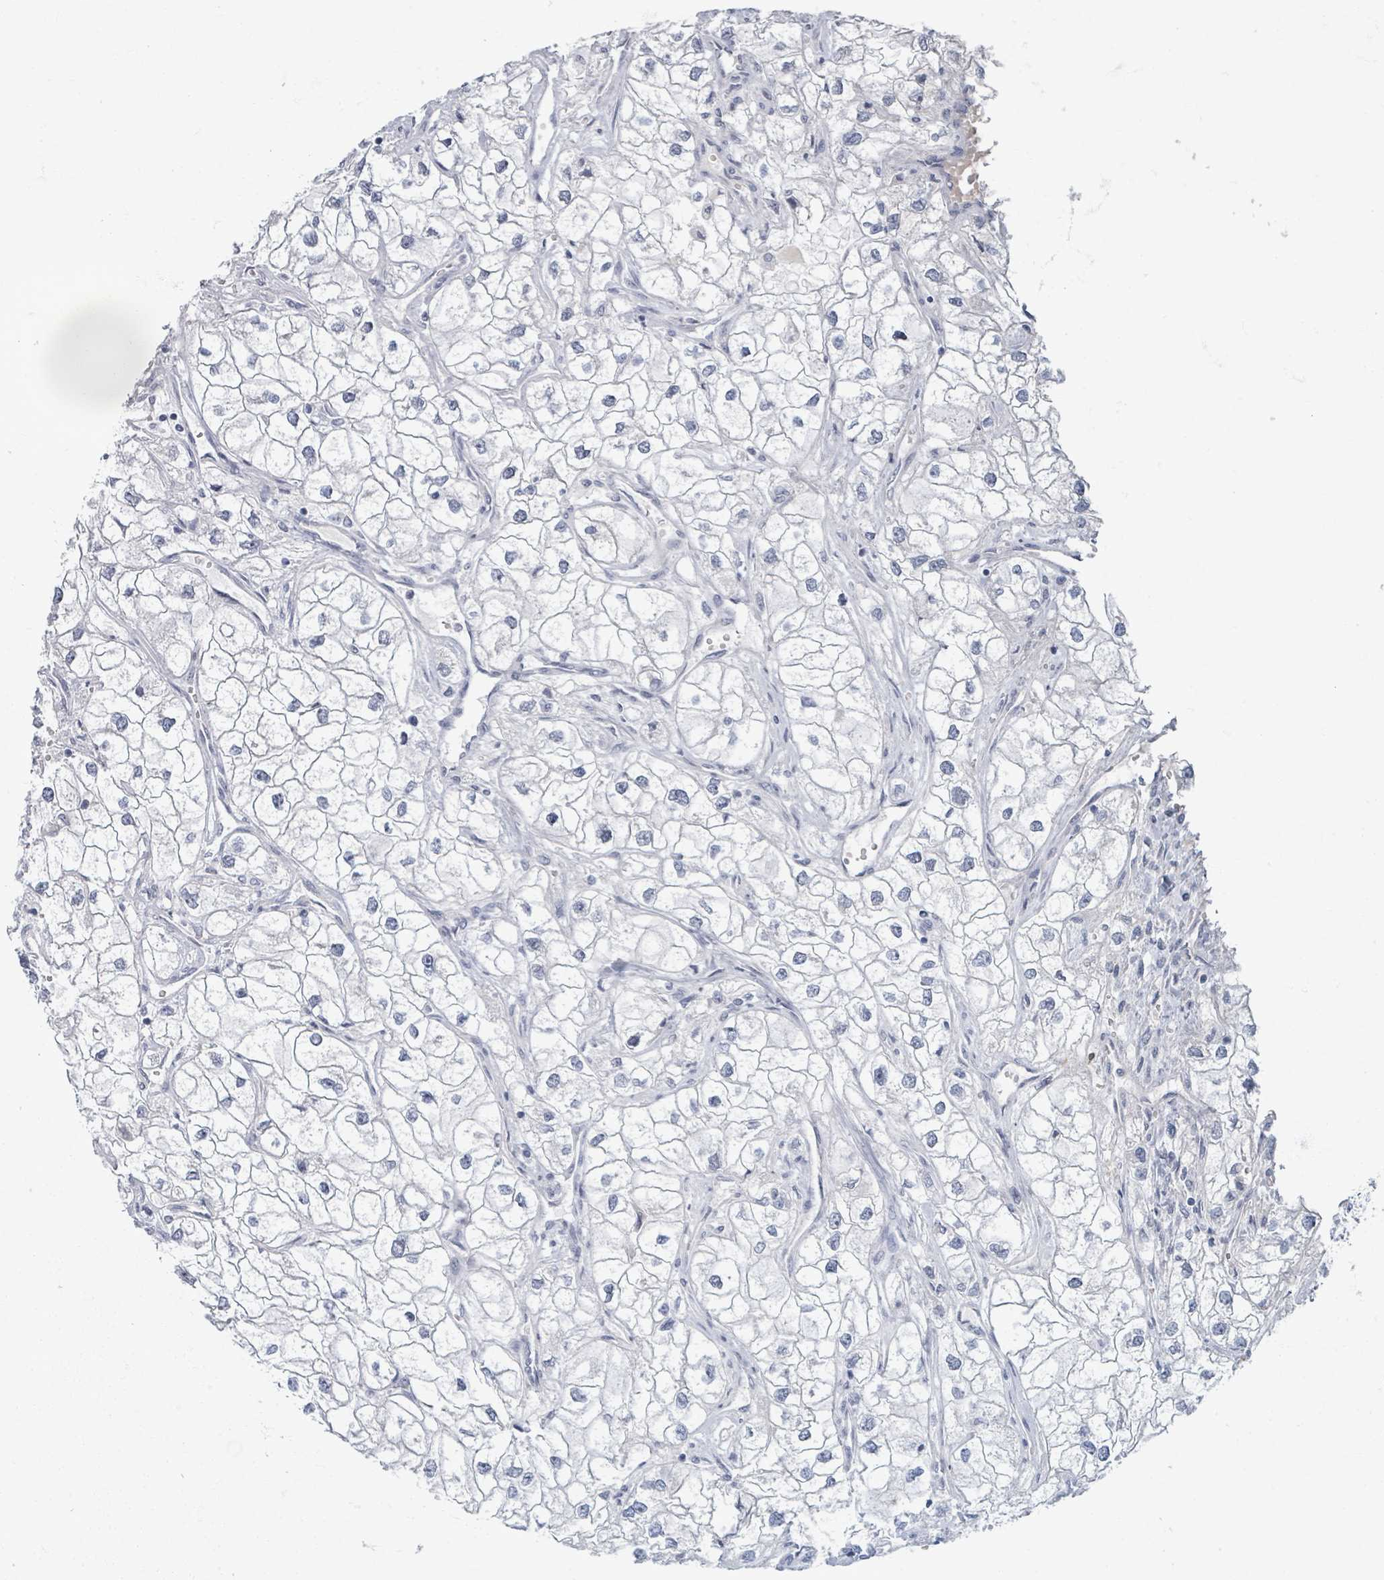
{"staining": {"intensity": "negative", "quantity": "none", "location": "none"}, "tissue": "renal cancer", "cell_type": "Tumor cells", "image_type": "cancer", "snomed": [{"axis": "morphology", "description": "Adenocarcinoma, NOS"}, {"axis": "topography", "description": "Kidney"}], "caption": "The IHC photomicrograph has no significant staining in tumor cells of renal cancer (adenocarcinoma) tissue.", "gene": "WNT11", "patient": {"sex": "male", "age": 59}}